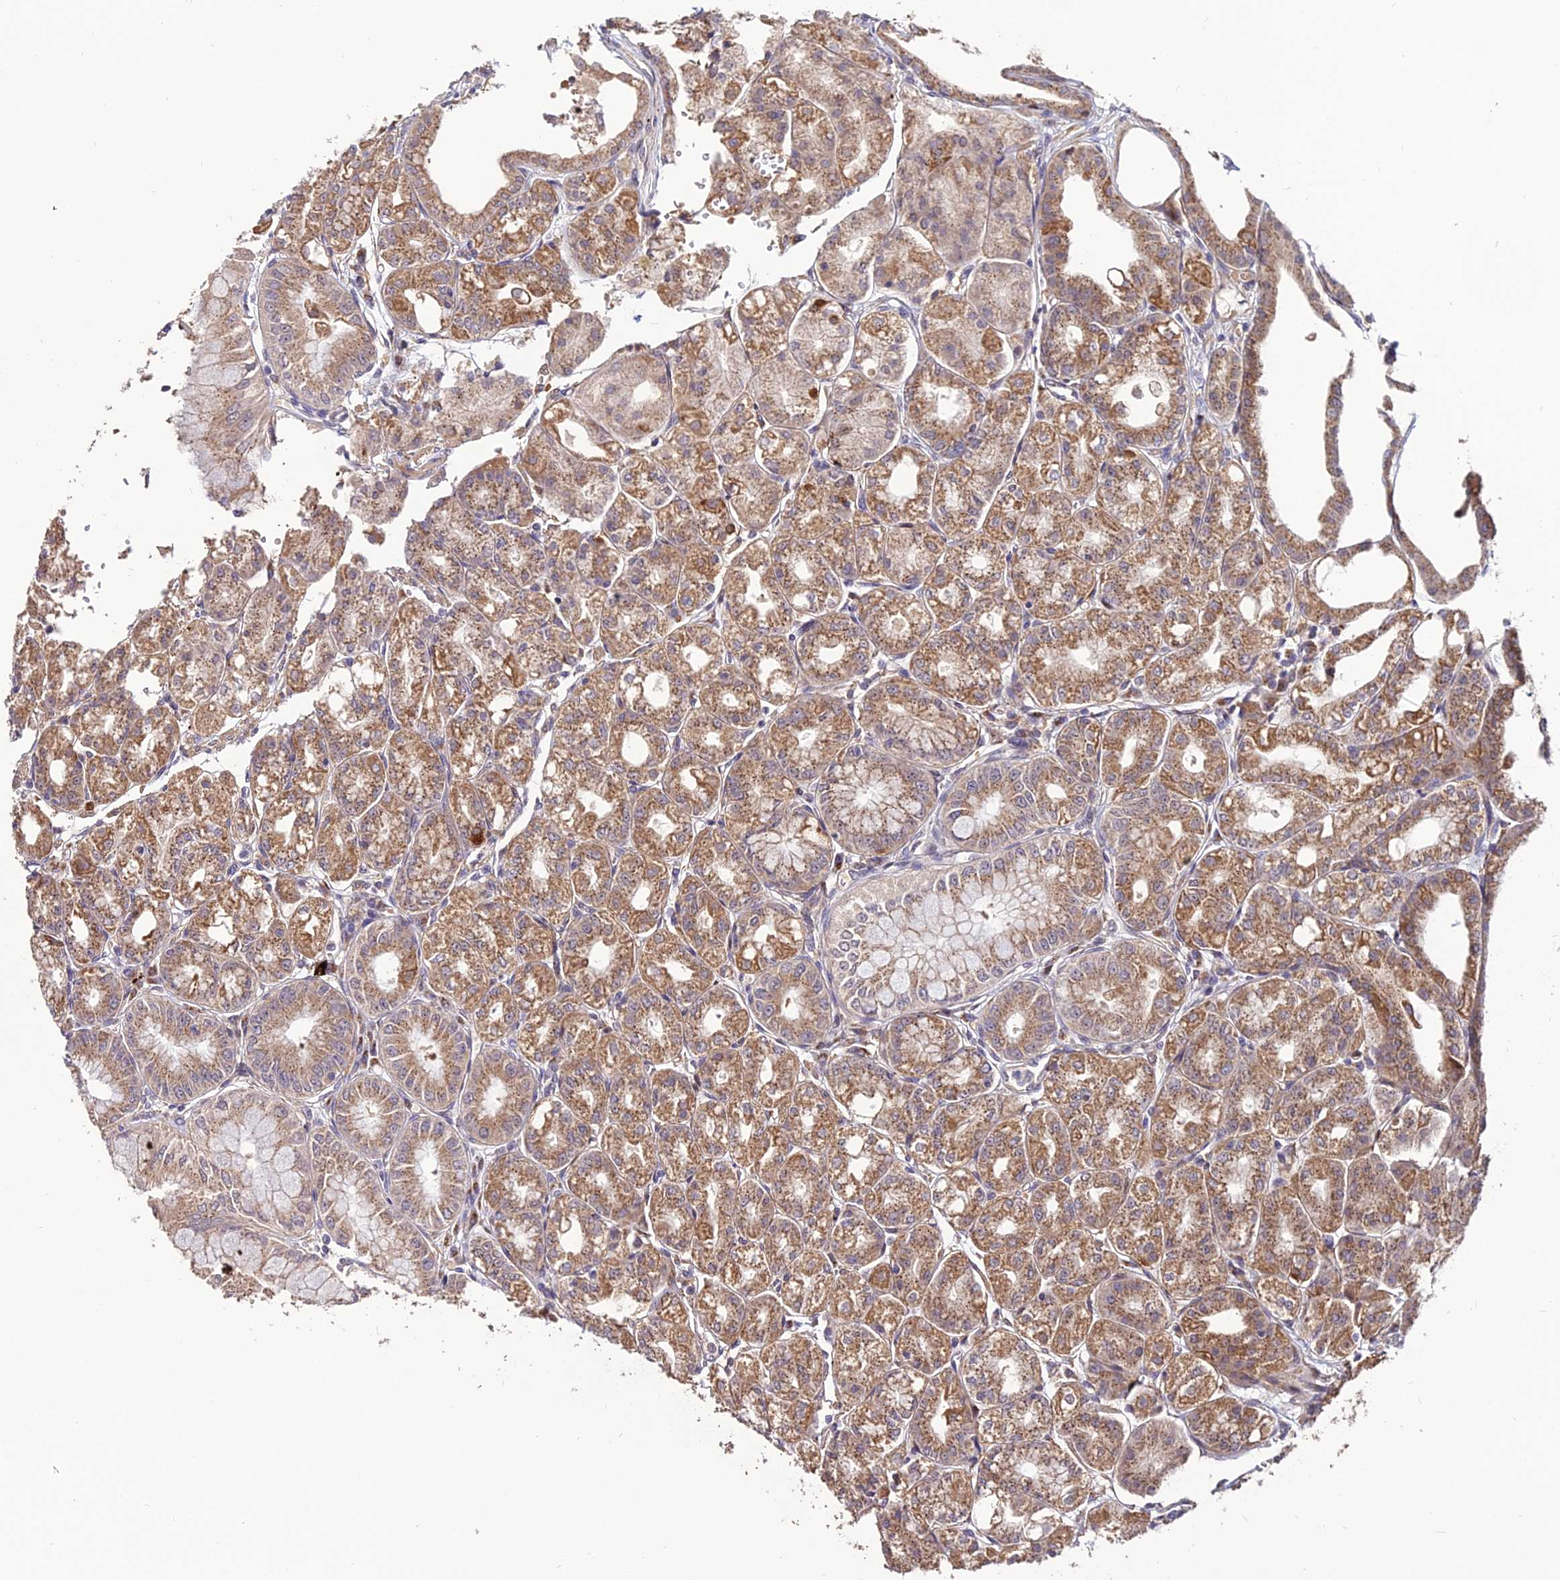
{"staining": {"intensity": "moderate", "quantity": ">75%", "location": "cytoplasmic/membranous,nuclear"}, "tissue": "stomach", "cell_type": "Glandular cells", "image_type": "normal", "snomed": [{"axis": "morphology", "description": "Normal tissue, NOS"}, {"axis": "topography", "description": "Stomach, lower"}], "caption": "IHC image of benign stomach: human stomach stained using IHC exhibits medium levels of moderate protein expression localized specifically in the cytoplasmic/membranous,nuclear of glandular cells, appearing as a cytoplasmic/membranous,nuclear brown color.", "gene": "CIB3", "patient": {"sex": "male", "age": 71}}